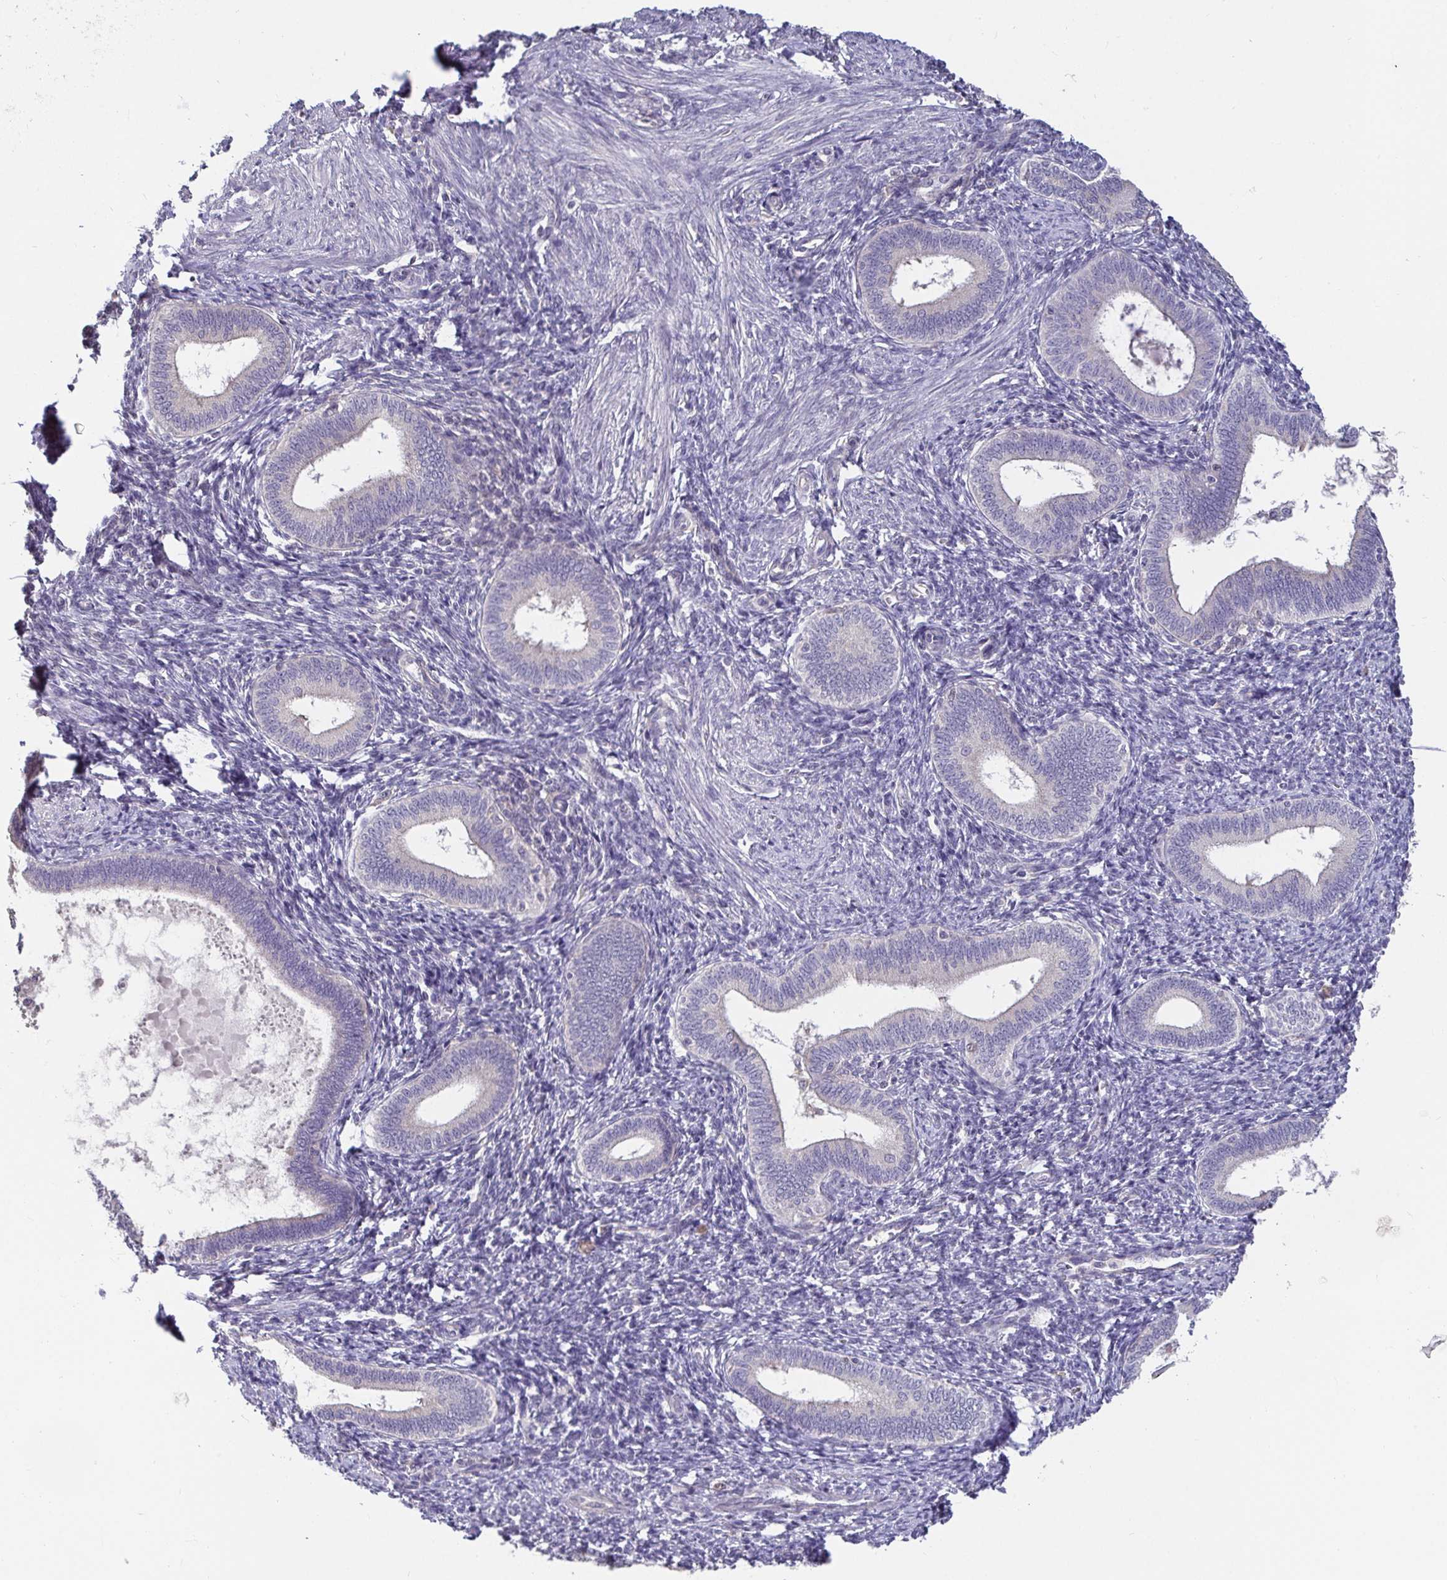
{"staining": {"intensity": "negative", "quantity": "none", "location": "none"}, "tissue": "endometrium", "cell_type": "Cells in endometrial stroma", "image_type": "normal", "snomed": [{"axis": "morphology", "description": "Normal tissue, NOS"}, {"axis": "topography", "description": "Endometrium"}], "caption": "This is an immunohistochemistry histopathology image of normal human endometrium. There is no expression in cells in endometrial stroma.", "gene": "ANLN", "patient": {"sex": "female", "age": 41}}